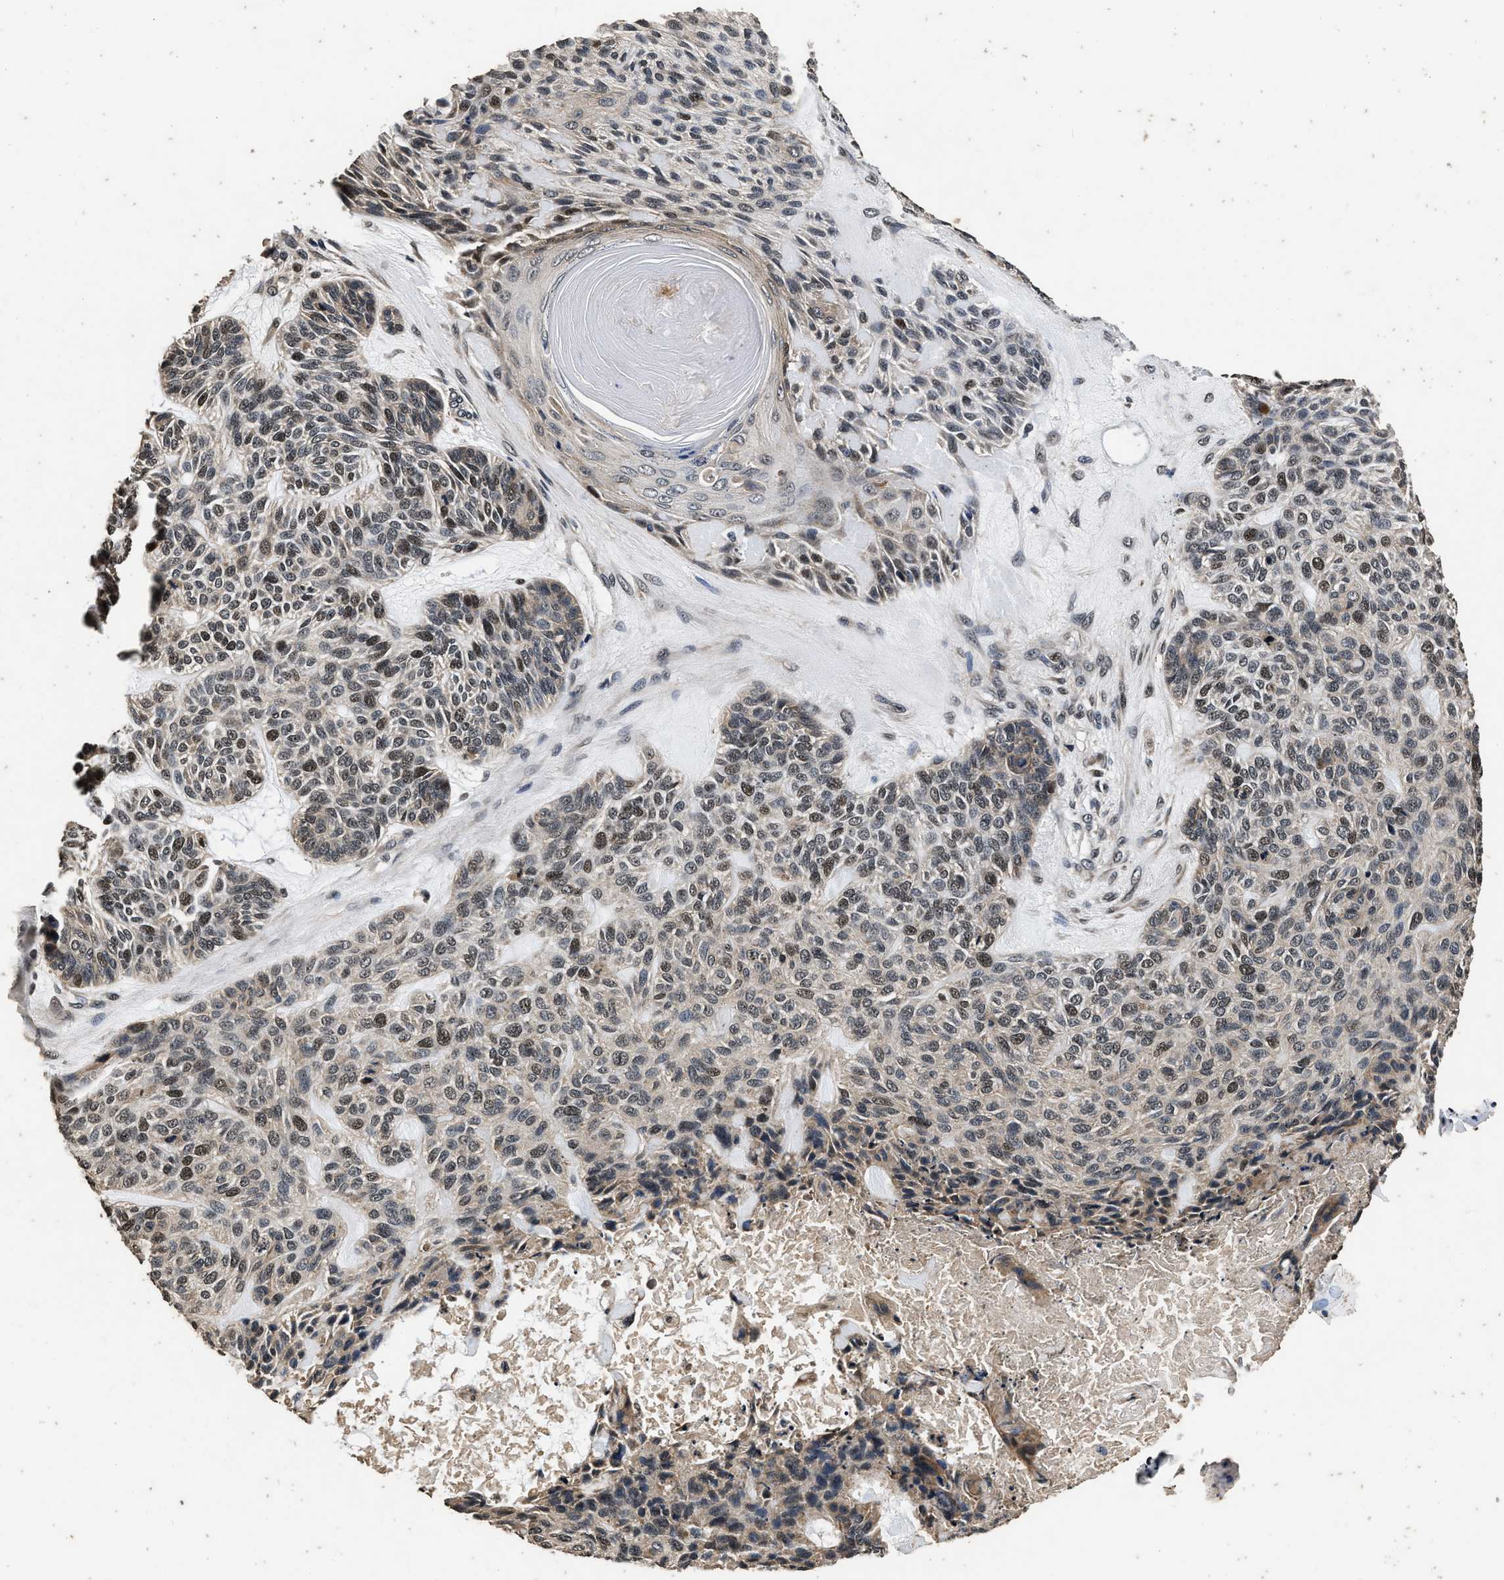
{"staining": {"intensity": "moderate", "quantity": "25%-75%", "location": "nuclear"}, "tissue": "skin cancer", "cell_type": "Tumor cells", "image_type": "cancer", "snomed": [{"axis": "morphology", "description": "Basal cell carcinoma"}, {"axis": "topography", "description": "Skin"}], "caption": "This histopathology image demonstrates immunohistochemistry staining of skin basal cell carcinoma, with medium moderate nuclear staining in approximately 25%-75% of tumor cells.", "gene": "CSTF1", "patient": {"sex": "male", "age": 55}}